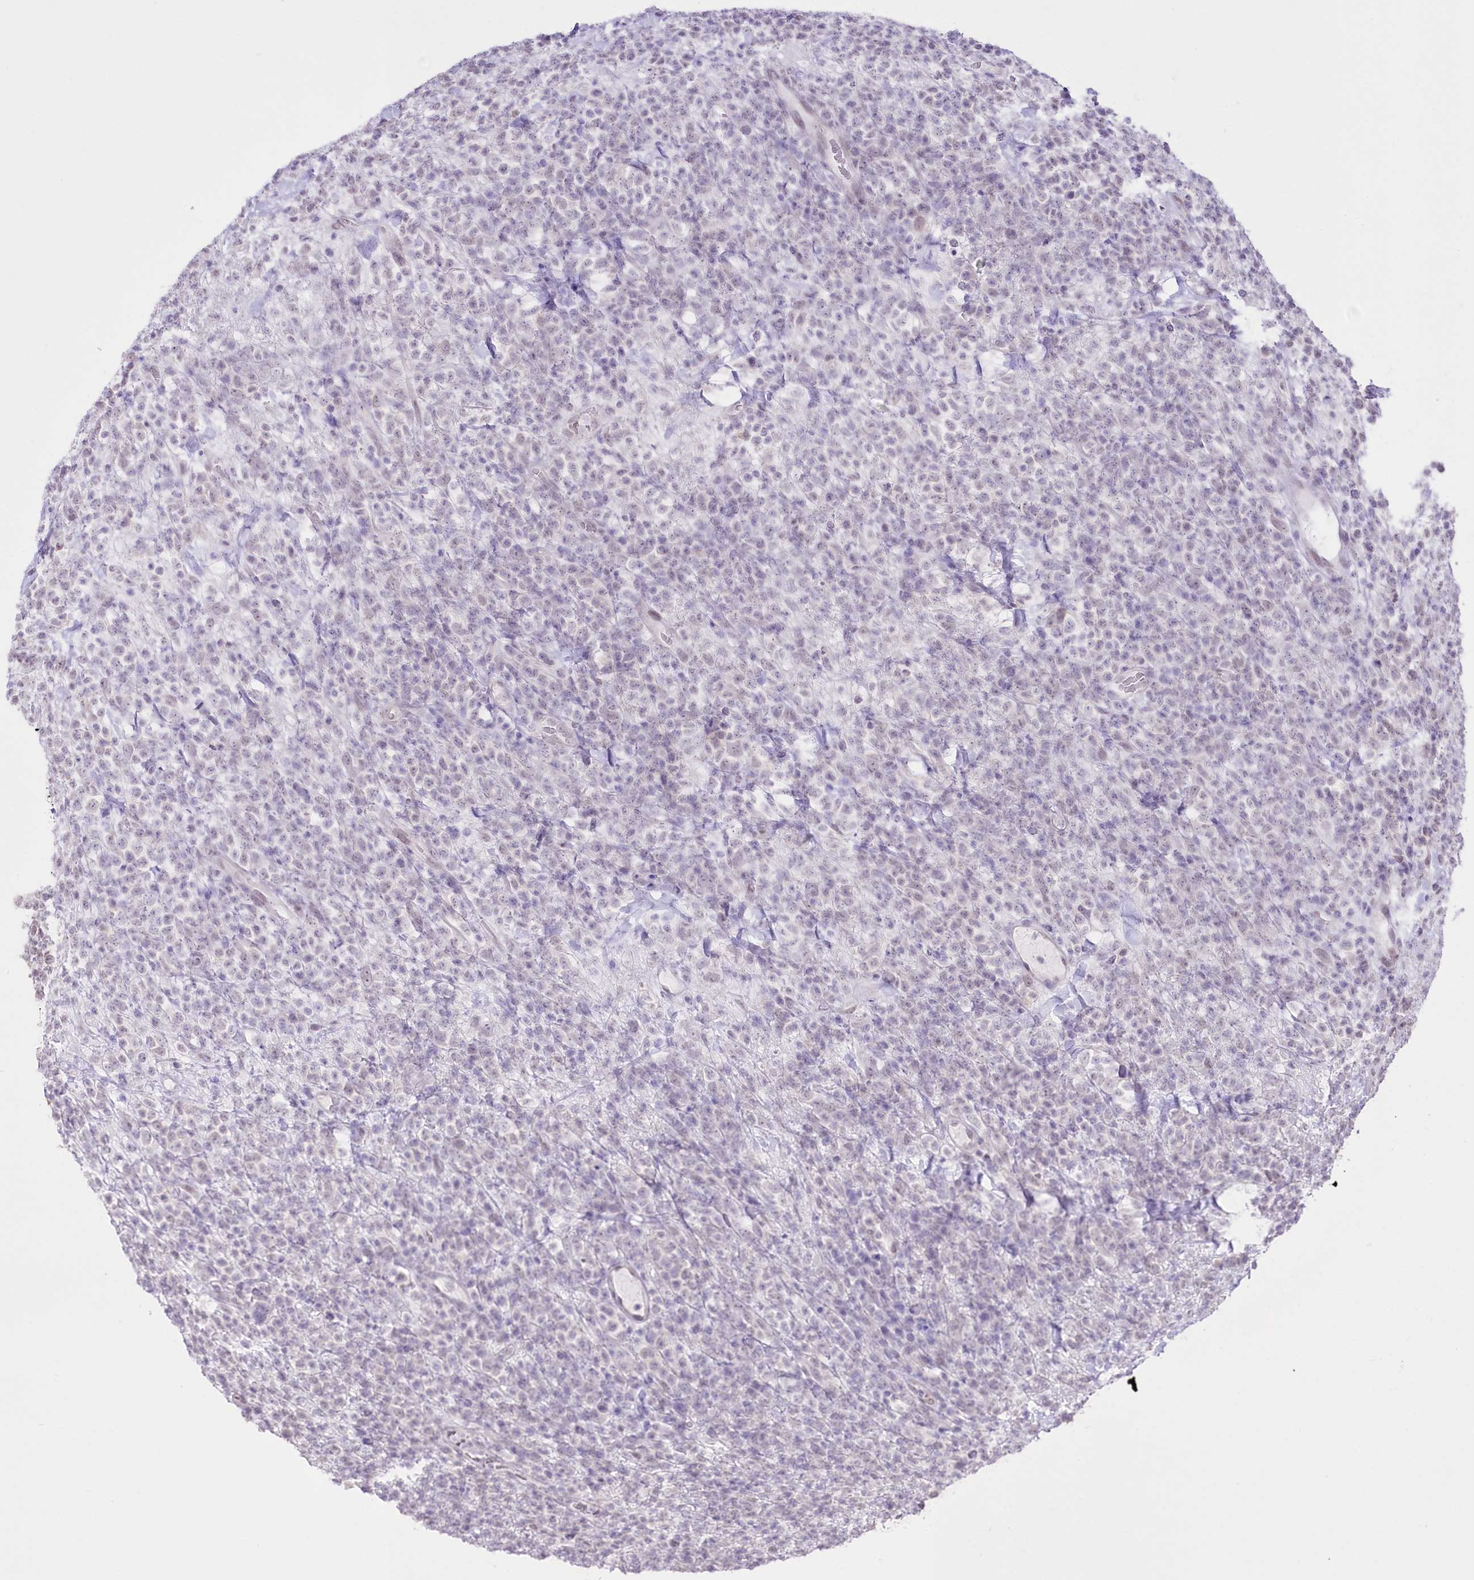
{"staining": {"intensity": "negative", "quantity": "none", "location": "none"}, "tissue": "lymphoma", "cell_type": "Tumor cells", "image_type": "cancer", "snomed": [{"axis": "morphology", "description": "Malignant lymphoma, non-Hodgkin's type, High grade"}, {"axis": "topography", "description": "Colon"}], "caption": "This histopathology image is of high-grade malignant lymphoma, non-Hodgkin's type stained with IHC to label a protein in brown with the nuclei are counter-stained blue. There is no positivity in tumor cells.", "gene": "SLC39A10", "patient": {"sex": "female", "age": 53}}